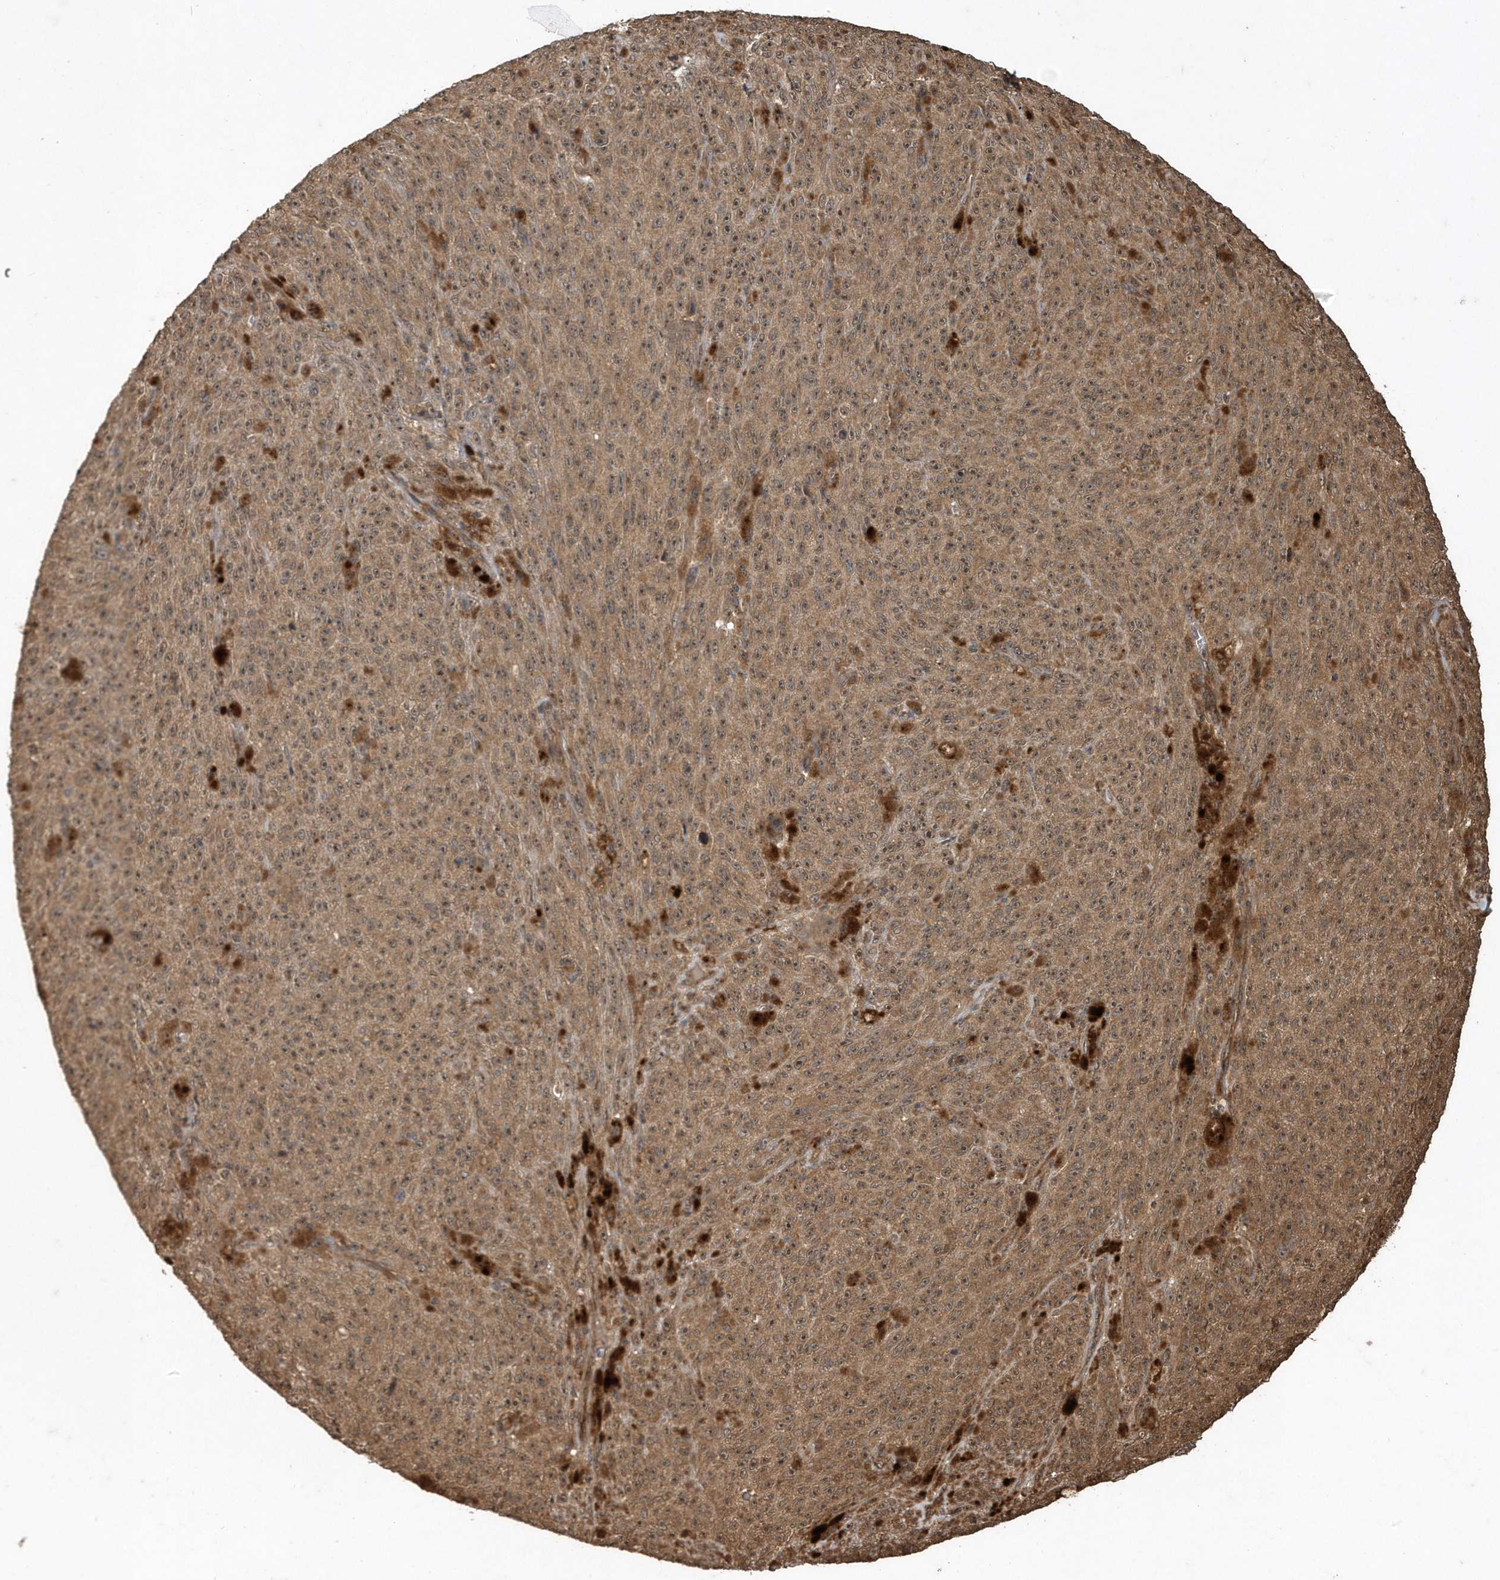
{"staining": {"intensity": "moderate", "quantity": ">75%", "location": "cytoplasmic/membranous"}, "tissue": "melanoma", "cell_type": "Tumor cells", "image_type": "cancer", "snomed": [{"axis": "morphology", "description": "Malignant melanoma, NOS"}, {"axis": "topography", "description": "Skin"}], "caption": "Immunohistochemical staining of human malignant melanoma shows moderate cytoplasmic/membranous protein expression in approximately >75% of tumor cells. Using DAB (brown) and hematoxylin (blue) stains, captured at high magnification using brightfield microscopy.", "gene": "WASHC5", "patient": {"sex": "female", "age": 82}}